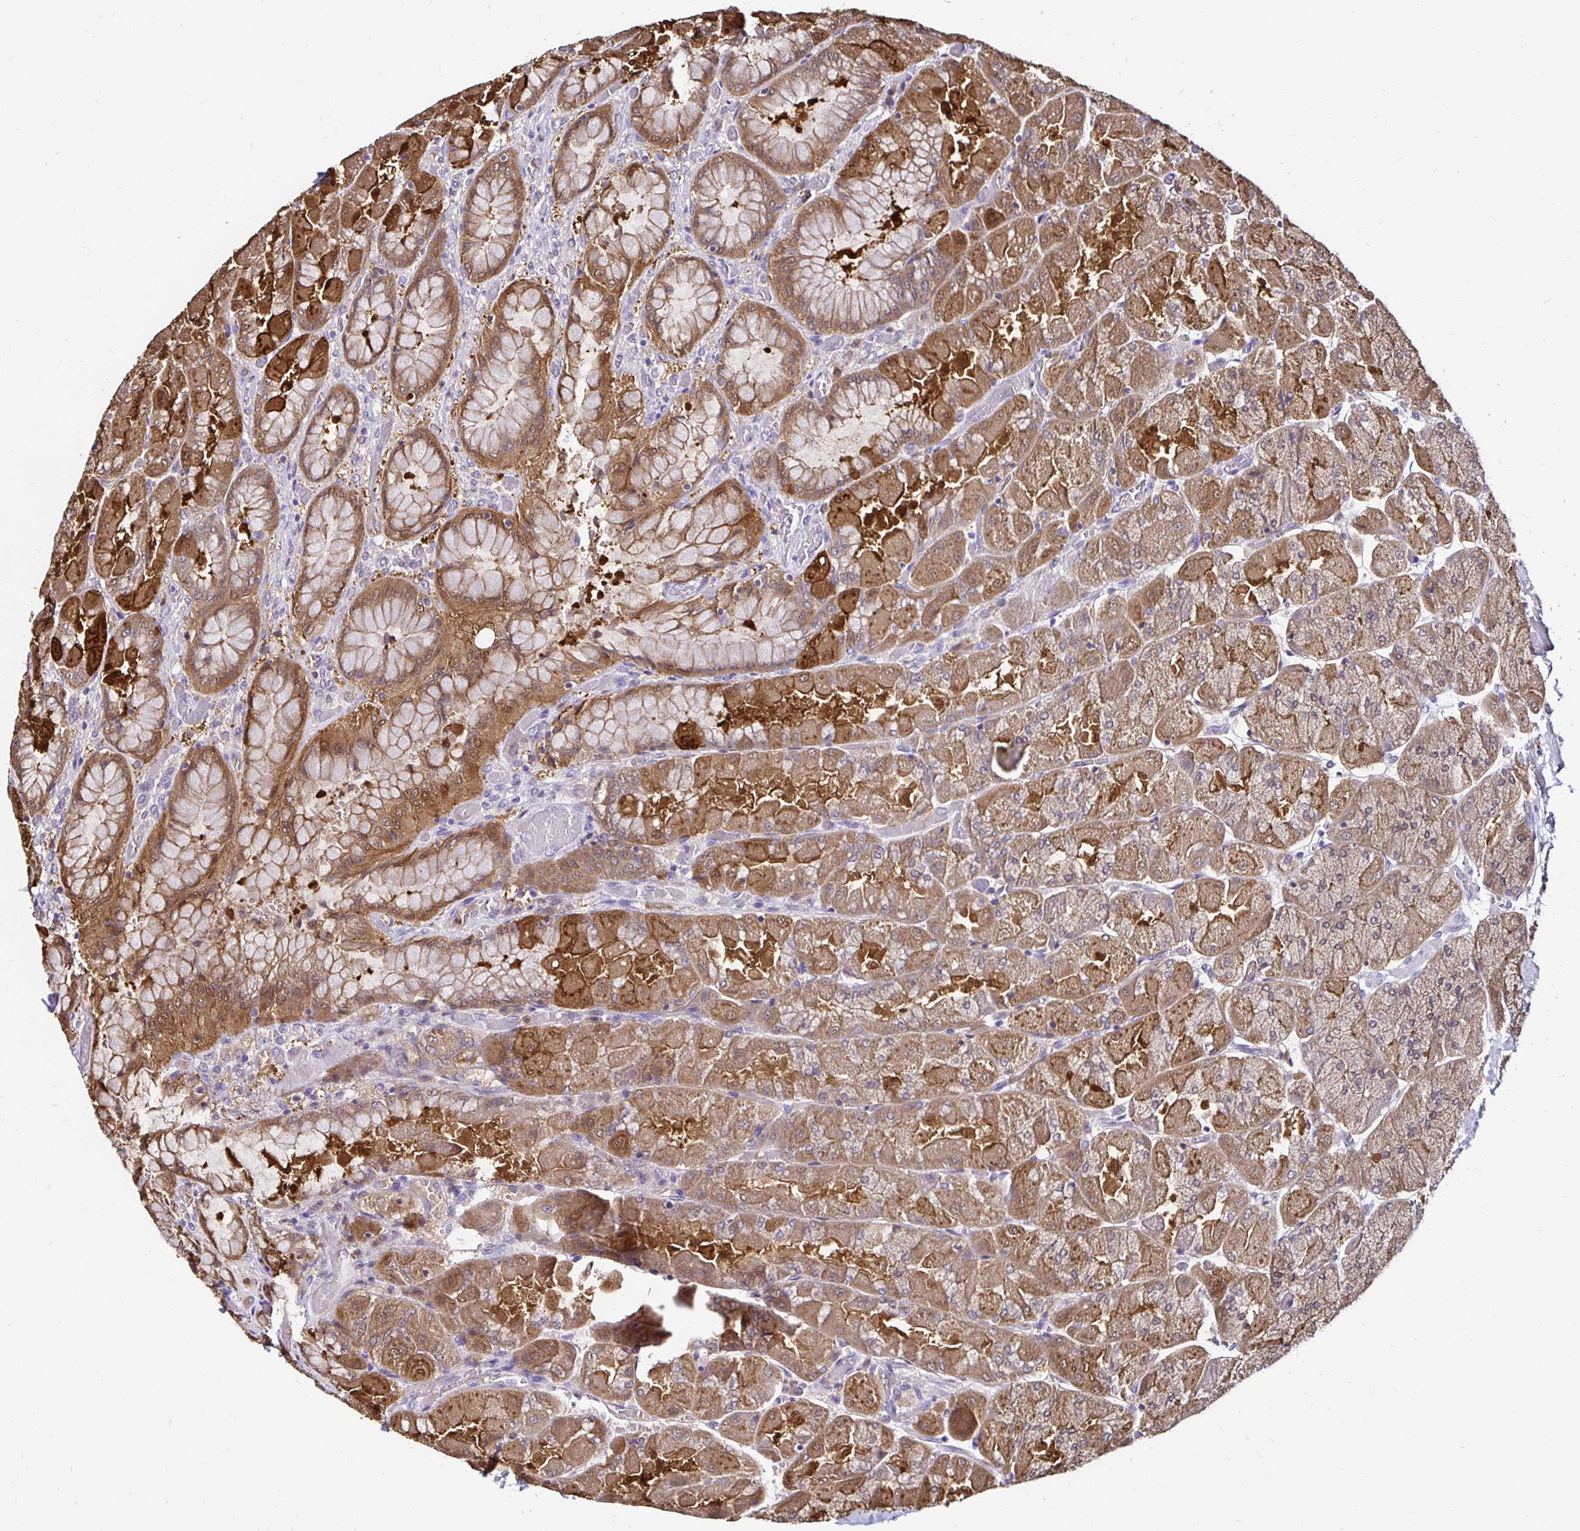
{"staining": {"intensity": "moderate", "quantity": ">75%", "location": "cytoplasmic/membranous,nuclear"}, "tissue": "stomach", "cell_type": "Glandular cells", "image_type": "normal", "snomed": [{"axis": "morphology", "description": "Normal tissue, NOS"}, {"axis": "topography", "description": "Stomach"}], "caption": "The image displays a brown stain indicating the presence of a protein in the cytoplasmic/membranous,nuclear of glandular cells in stomach. (DAB = brown stain, brightfield microscopy at high magnification).", "gene": "TXN", "patient": {"sex": "female", "age": 61}}